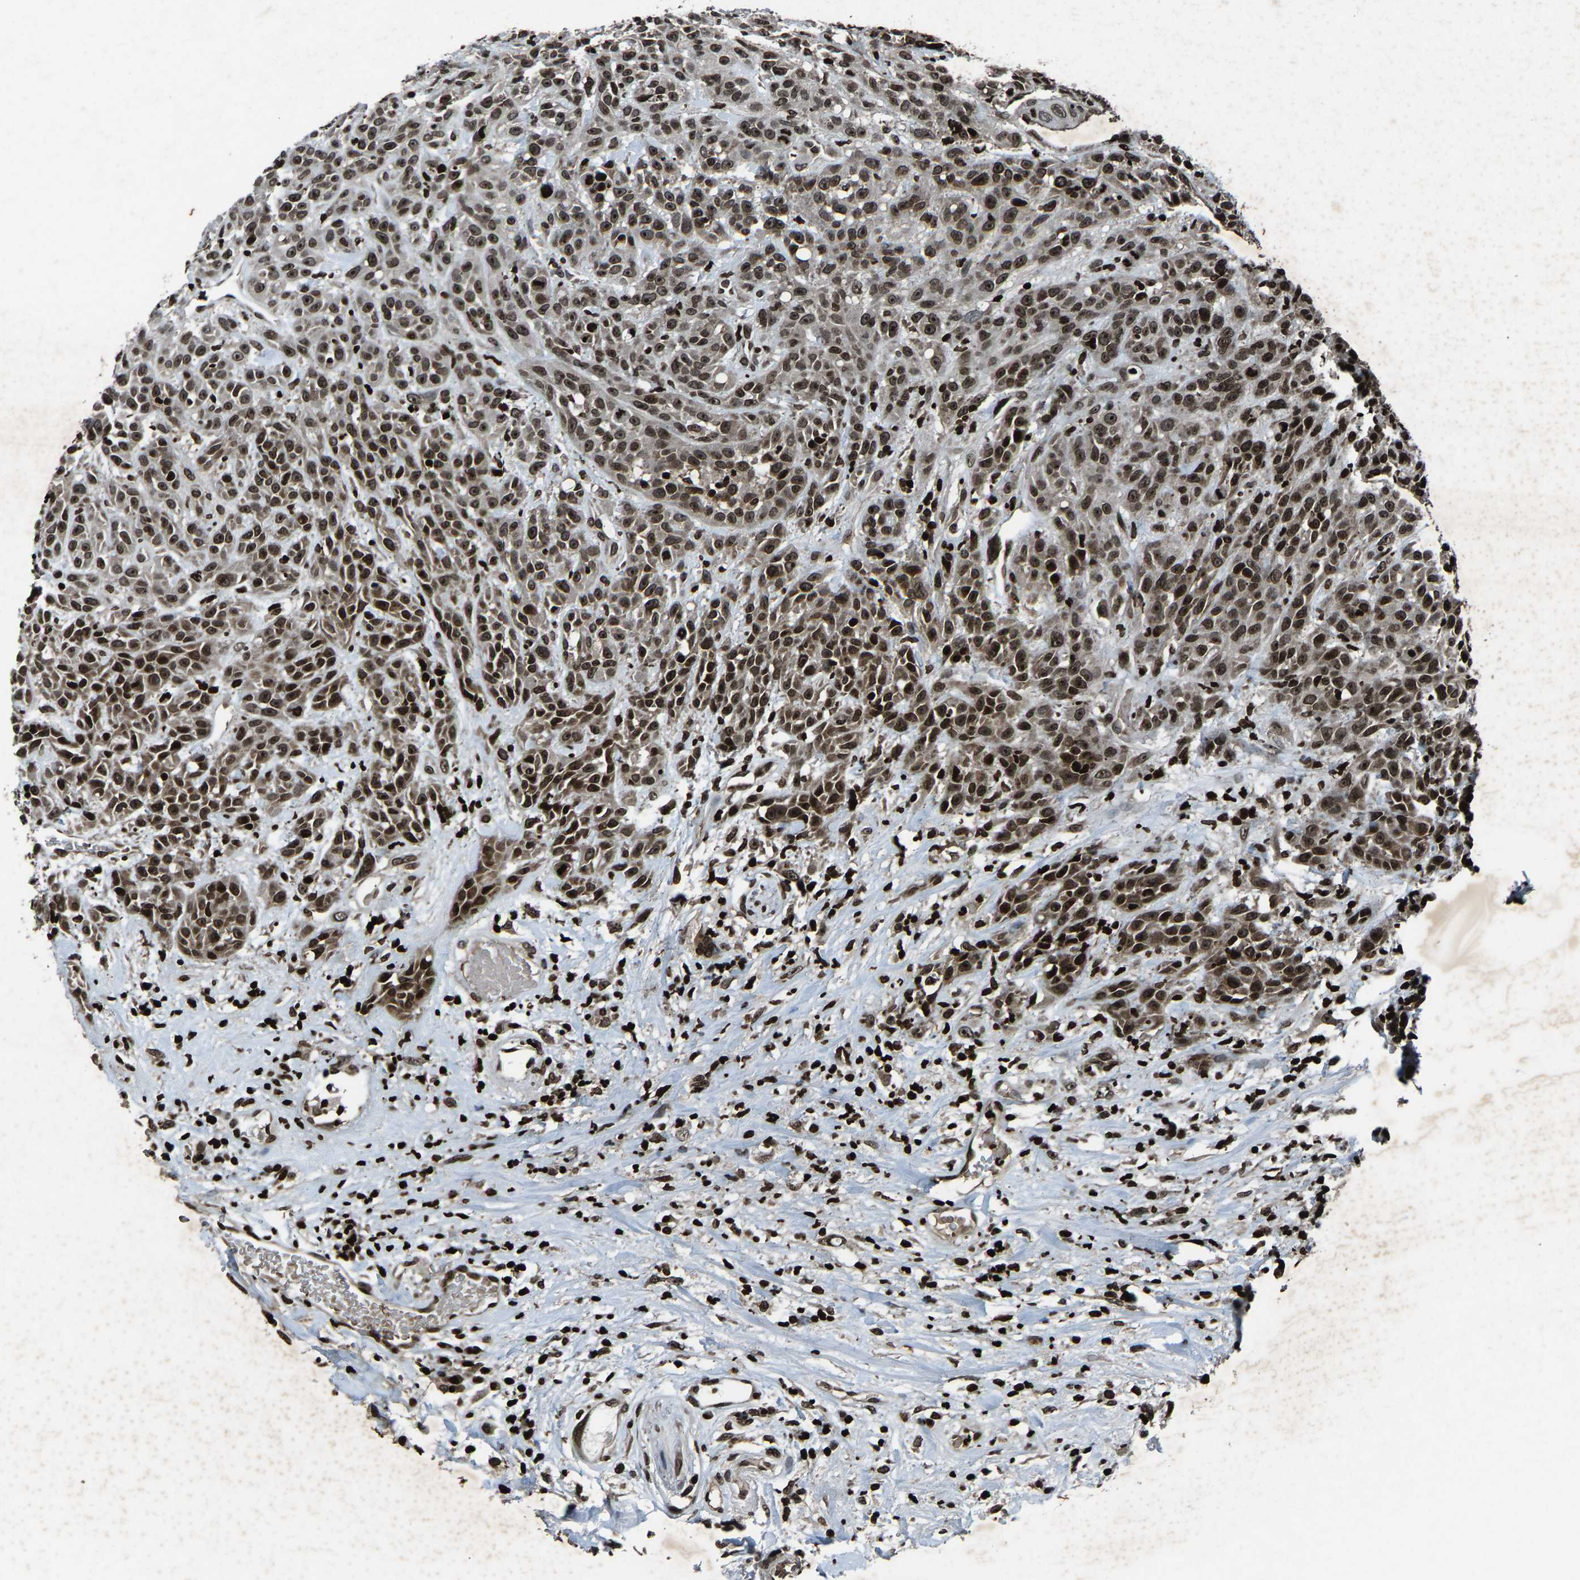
{"staining": {"intensity": "strong", "quantity": ">75%", "location": "nuclear"}, "tissue": "head and neck cancer", "cell_type": "Tumor cells", "image_type": "cancer", "snomed": [{"axis": "morphology", "description": "Normal tissue, NOS"}, {"axis": "morphology", "description": "Squamous cell carcinoma, NOS"}, {"axis": "topography", "description": "Cartilage tissue"}, {"axis": "topography", "description": "Head-Neck"}], "caption": "Immunohistochemistry histopathology image of neoplastic tissue: head and neck squamous cell carcinoma stained using immunohistochemistry reveals high levels of strong protein expression localized specifically in the nuclear of tumor cells, appearing as a nuclear brown color.", "gene": "H4C1", "patient": {"sex": "male", "age": 62}}